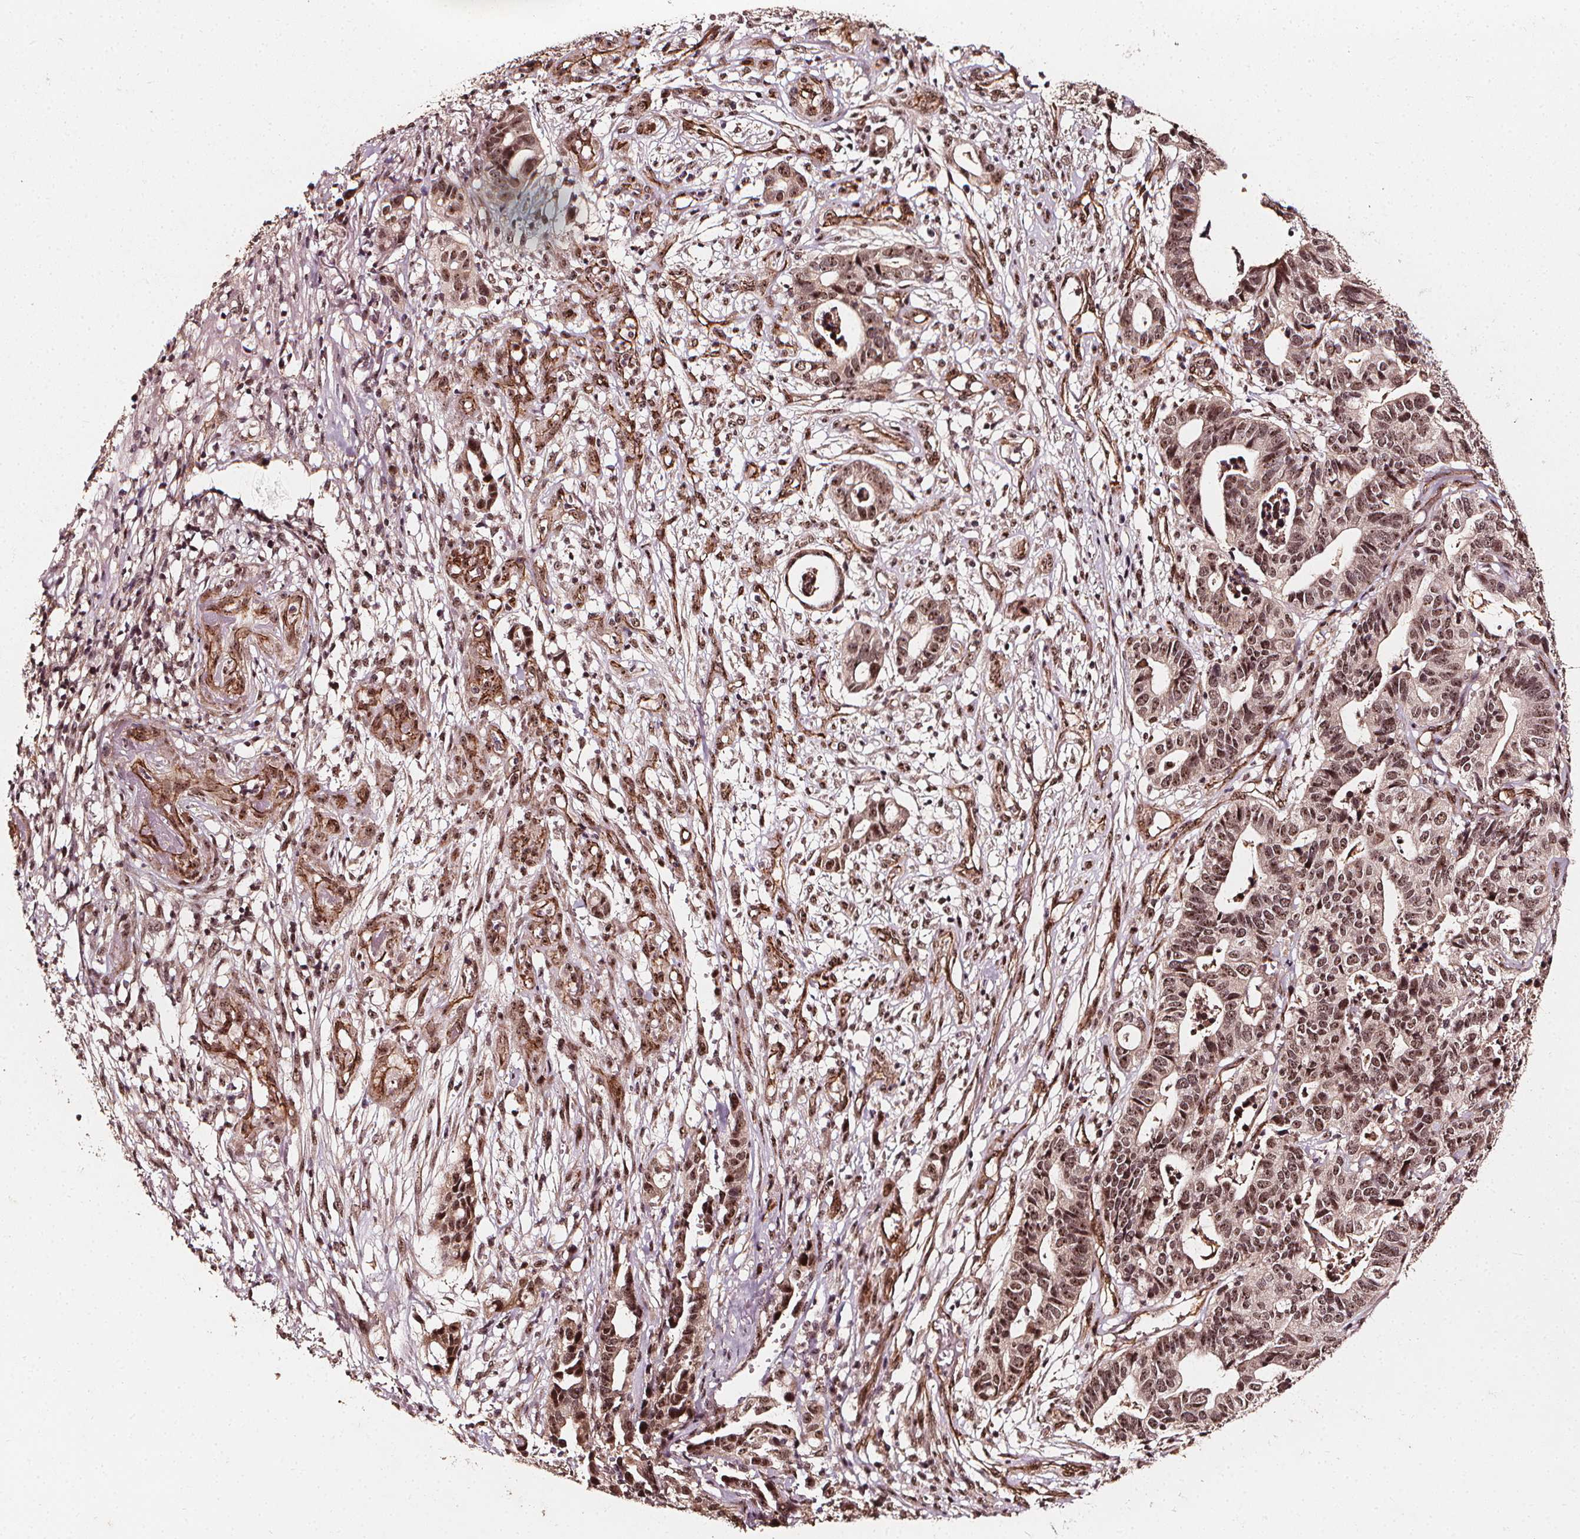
{"staining": {"intensity": "moderate", "quantity": ">75%", "location": "nuclear"}, "tissue": "stomach cancer", "cell_type": "Tumor cells", "image_type": "cancer", "snomed": [{"axis": "morphology", "description": "Adenocarcinoma, NOS"}, {"axis": "topography", "description": "Stomach, upper"}], "caption": "Approximately >75% of tumor cells in stomach cancer (adenocarcinoma) exhibit moderate nuclear protein staining as visualized by brown immunohistochemical staining.", "gene": "EXOSC9", "patient": {"sex": "female", "age": 67}}